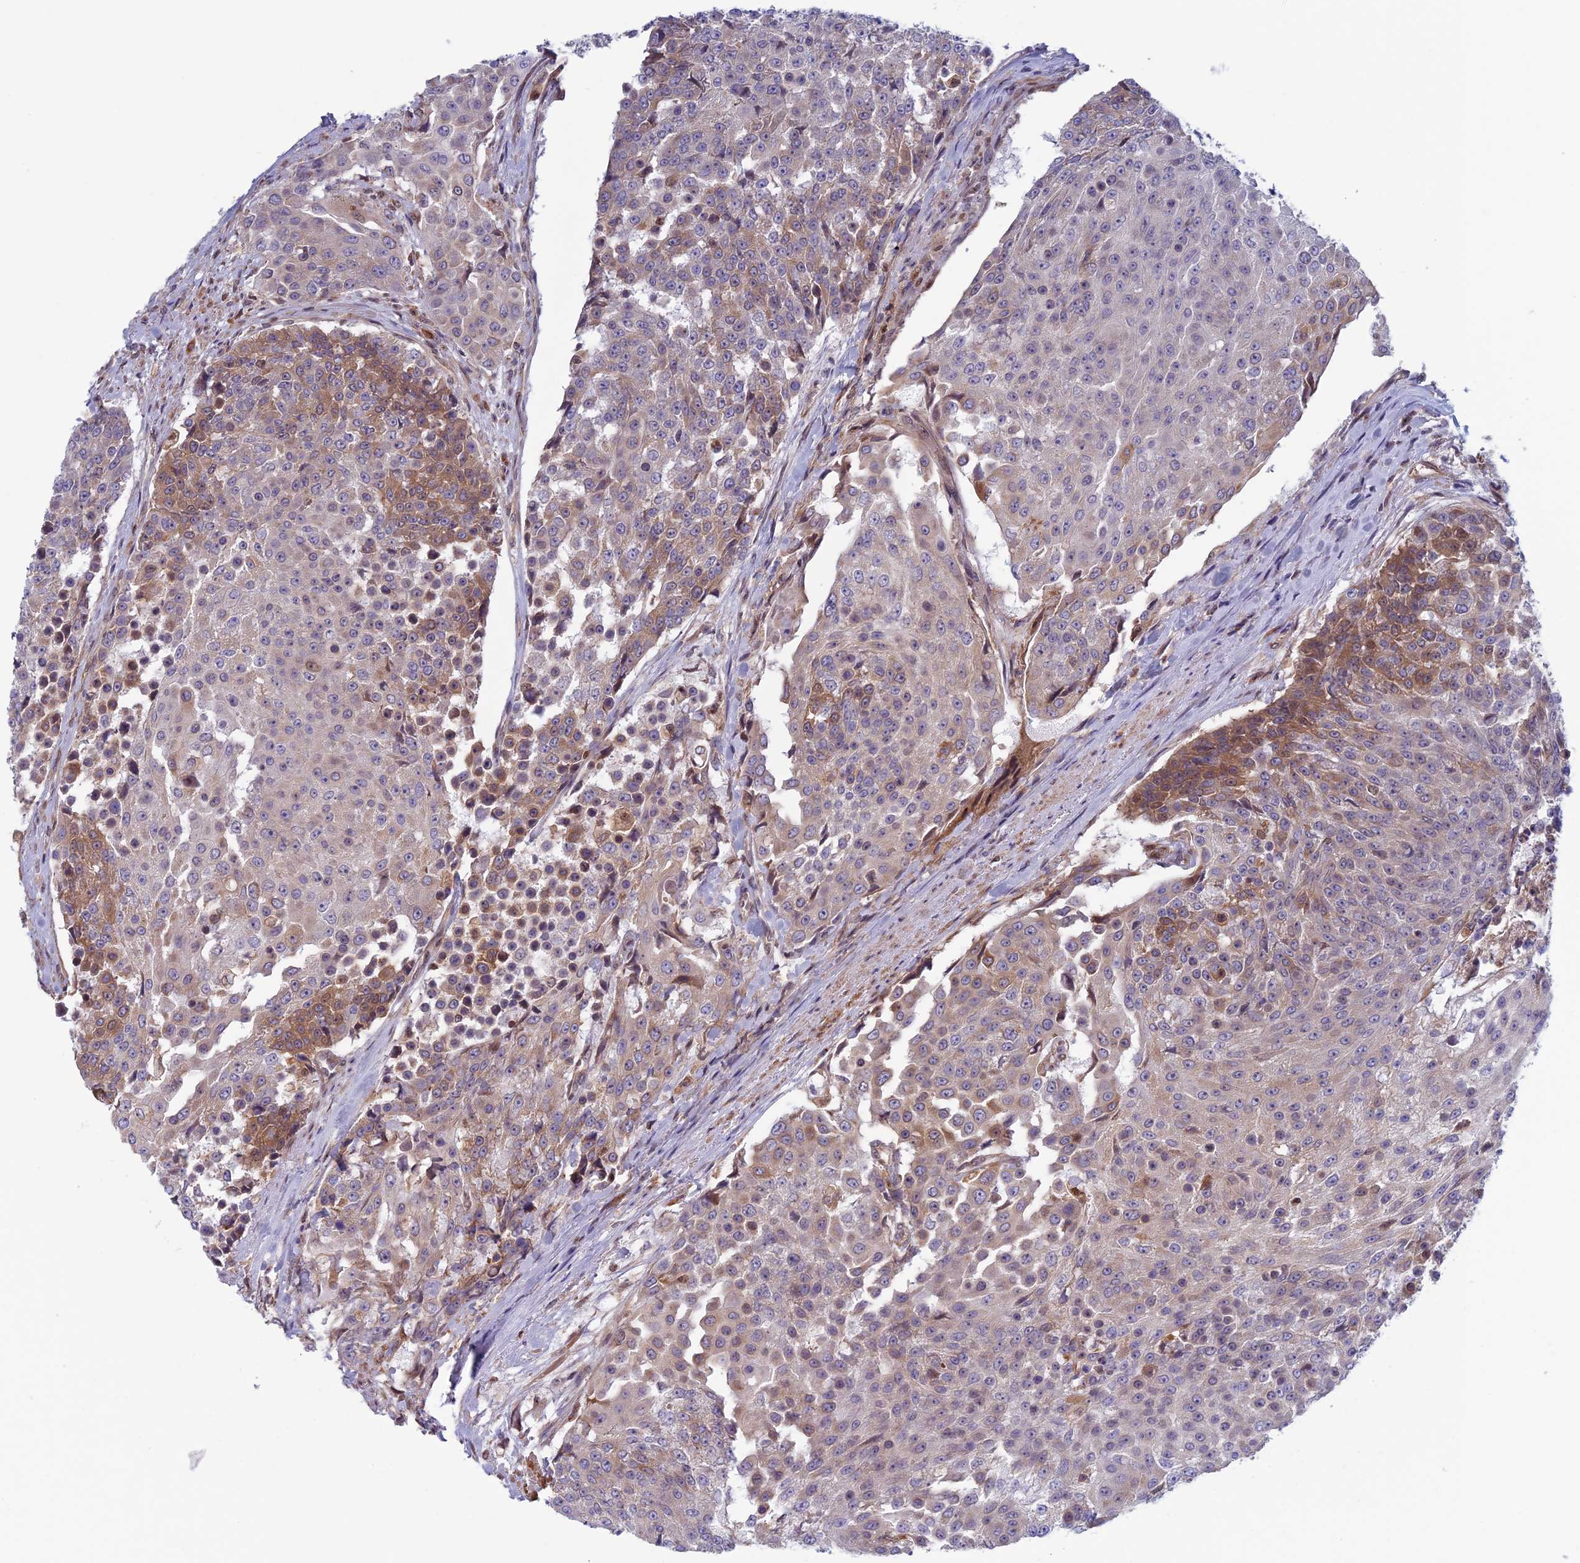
{"staining": {"intensity": "moderate", "quantity": "<25%", "location": "cytoplasmic/membranous"}, "tissue": "urothelial cancer", "cell_type": "Tumor cells", "image_type": "cancer", "snomed": [{"axis": "morphology", "description": "Urothelial carcinoma, High grade"}, {"axis": "topography", "description": "Urinary bladder"}], "caption": "A brown stain shows moderate cytoplasmic/membranous positivity of a protein in urothelial cancer tumor cells.", "gene": "FADS1", "patient": {"sex": "female", "age": 63}}